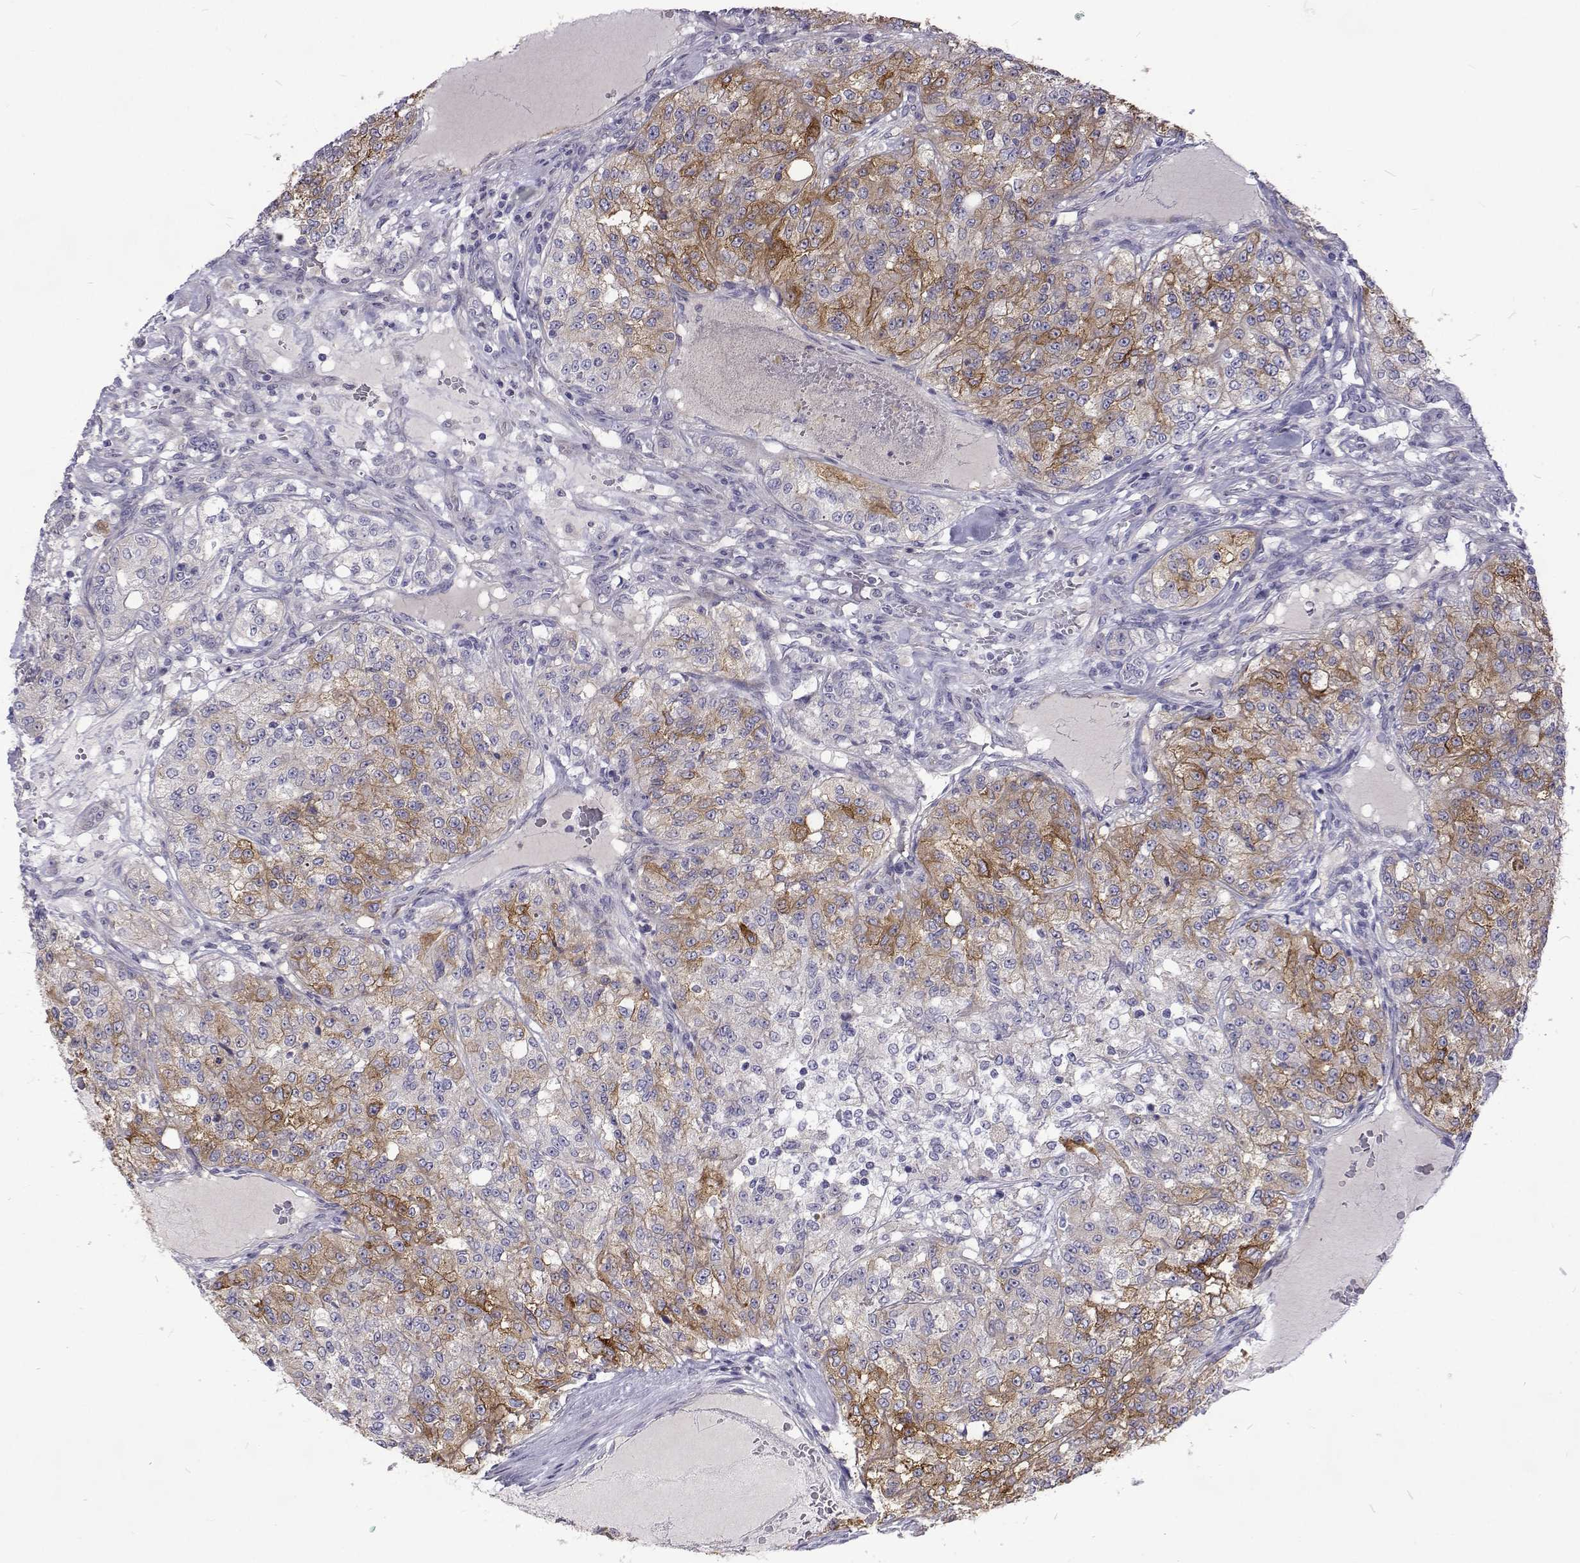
{"staining": {"intensity": "moderate", "quantity": "25%-75%", "location": "cytoplasmic/membranous"}, "tissue": "renal cancer", "cell_type": "Tumor cells", "image_type": "cancer", "snomed": [{"axis": "morphology", "description": "Adenocarcinoma, NOS"}, {"axis": "topography", "description": "Kidney"}], "caption": "A histopathology image of renal adenocarcinoma stained for a protein reveals moderate cytoplasmic/membranous brown staining in tumor cells.", "gene": "NPR3", "patient": {"sex": "female", "age": 63}}